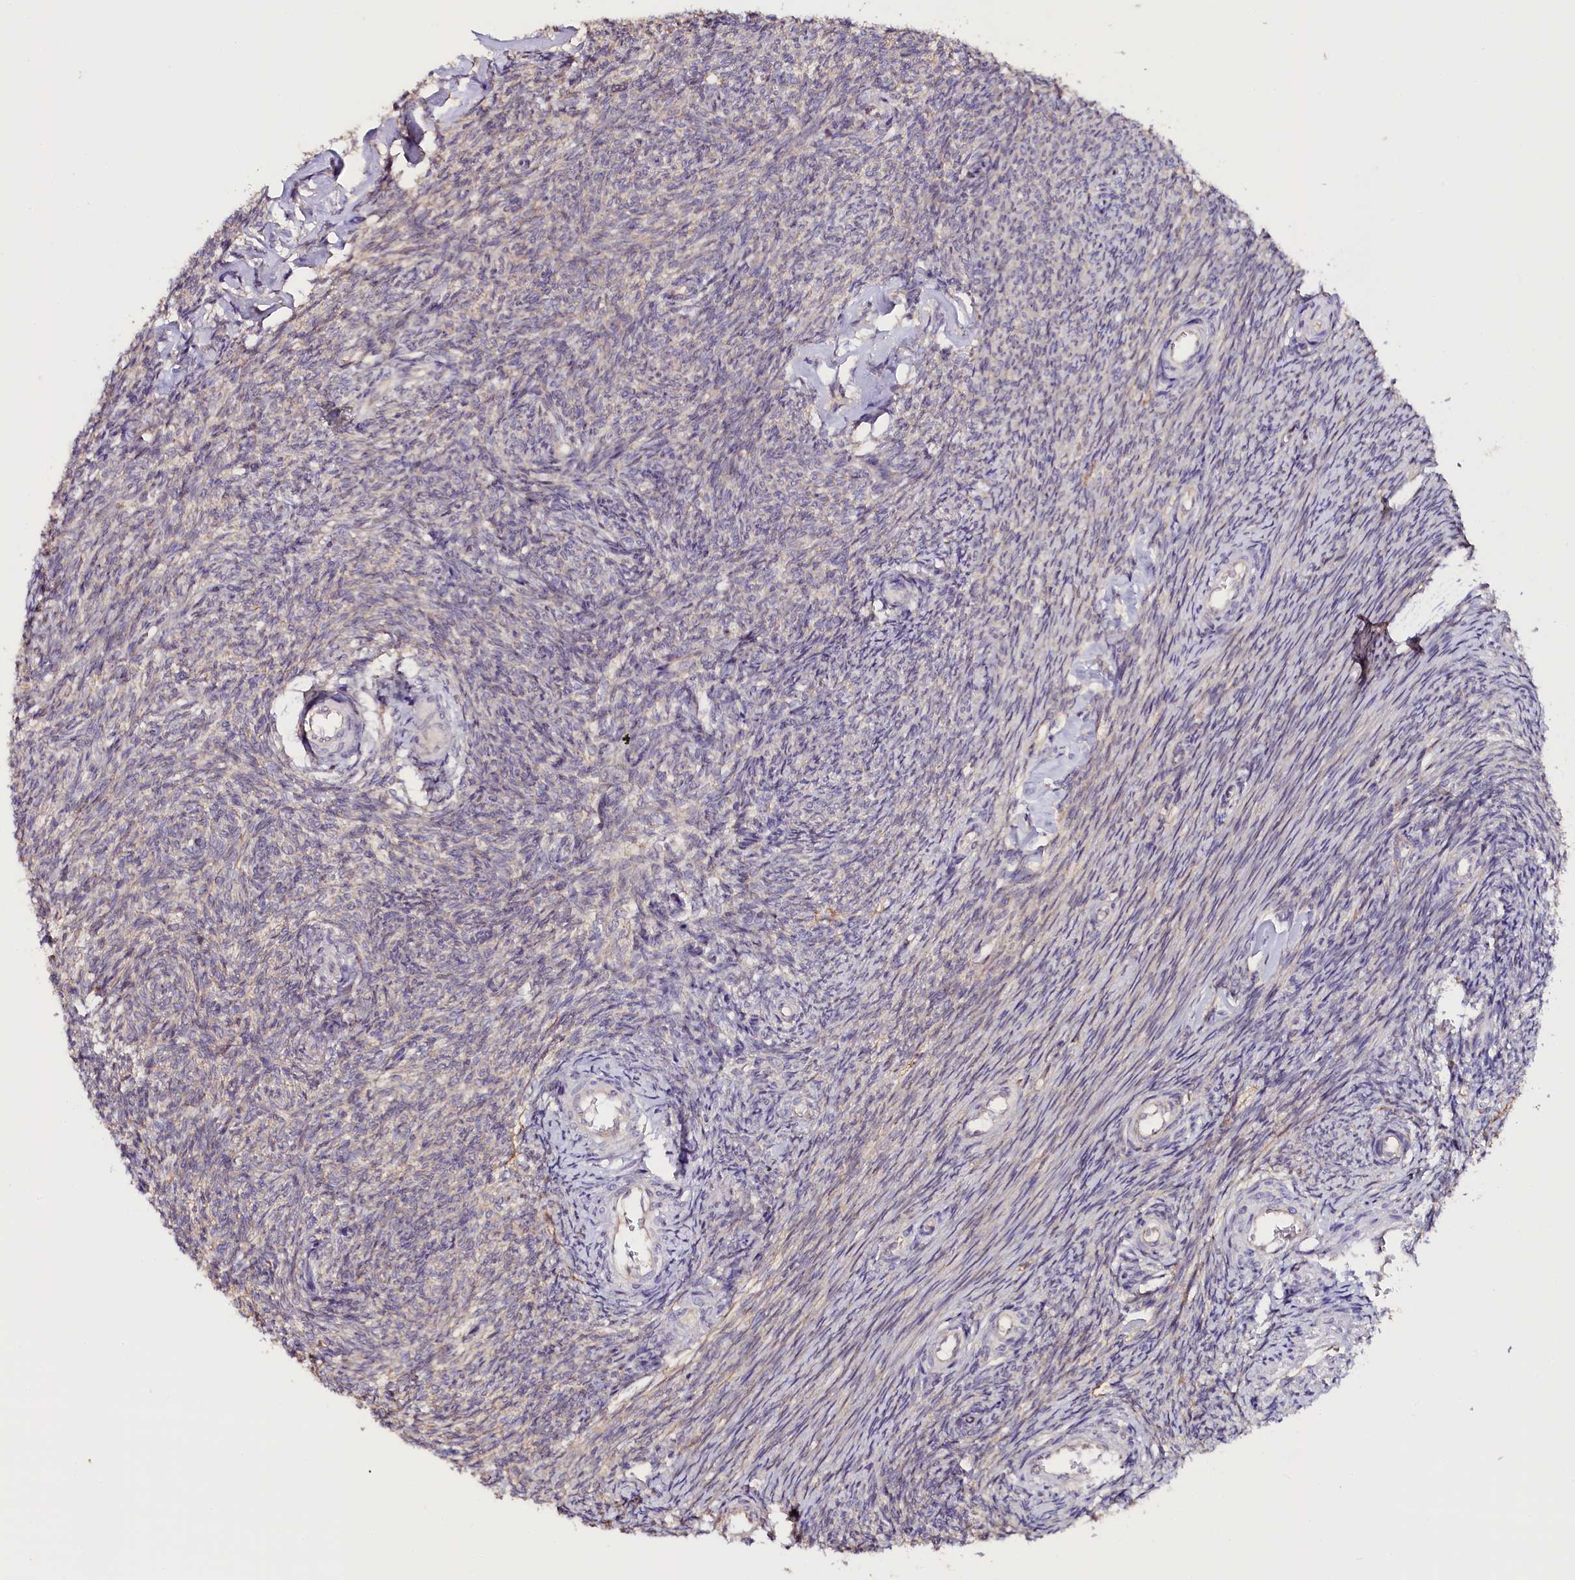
{"staining": {"intensity": "negative", "quantity": "none", "location": "none"}, "tissue": "ovary", "cell_type": "Ovarian stroma cells", "image_type": "normal", "snomed": [{"axis": "morphology", "description": "Normal tissue, NOS"}, {"axis": "topography", "description": "Ovary"}], "caption": "IHC image of normal ovary: ovary stained with DAB (3,3'-diaminobenzidine) reveals no significant protein positivity in ovarian stroma cells. (DAB immunohistochemistry (IHC), high magnification).", "gene": "KATNB1", "patient": {"sex": "female", "age": 44}}